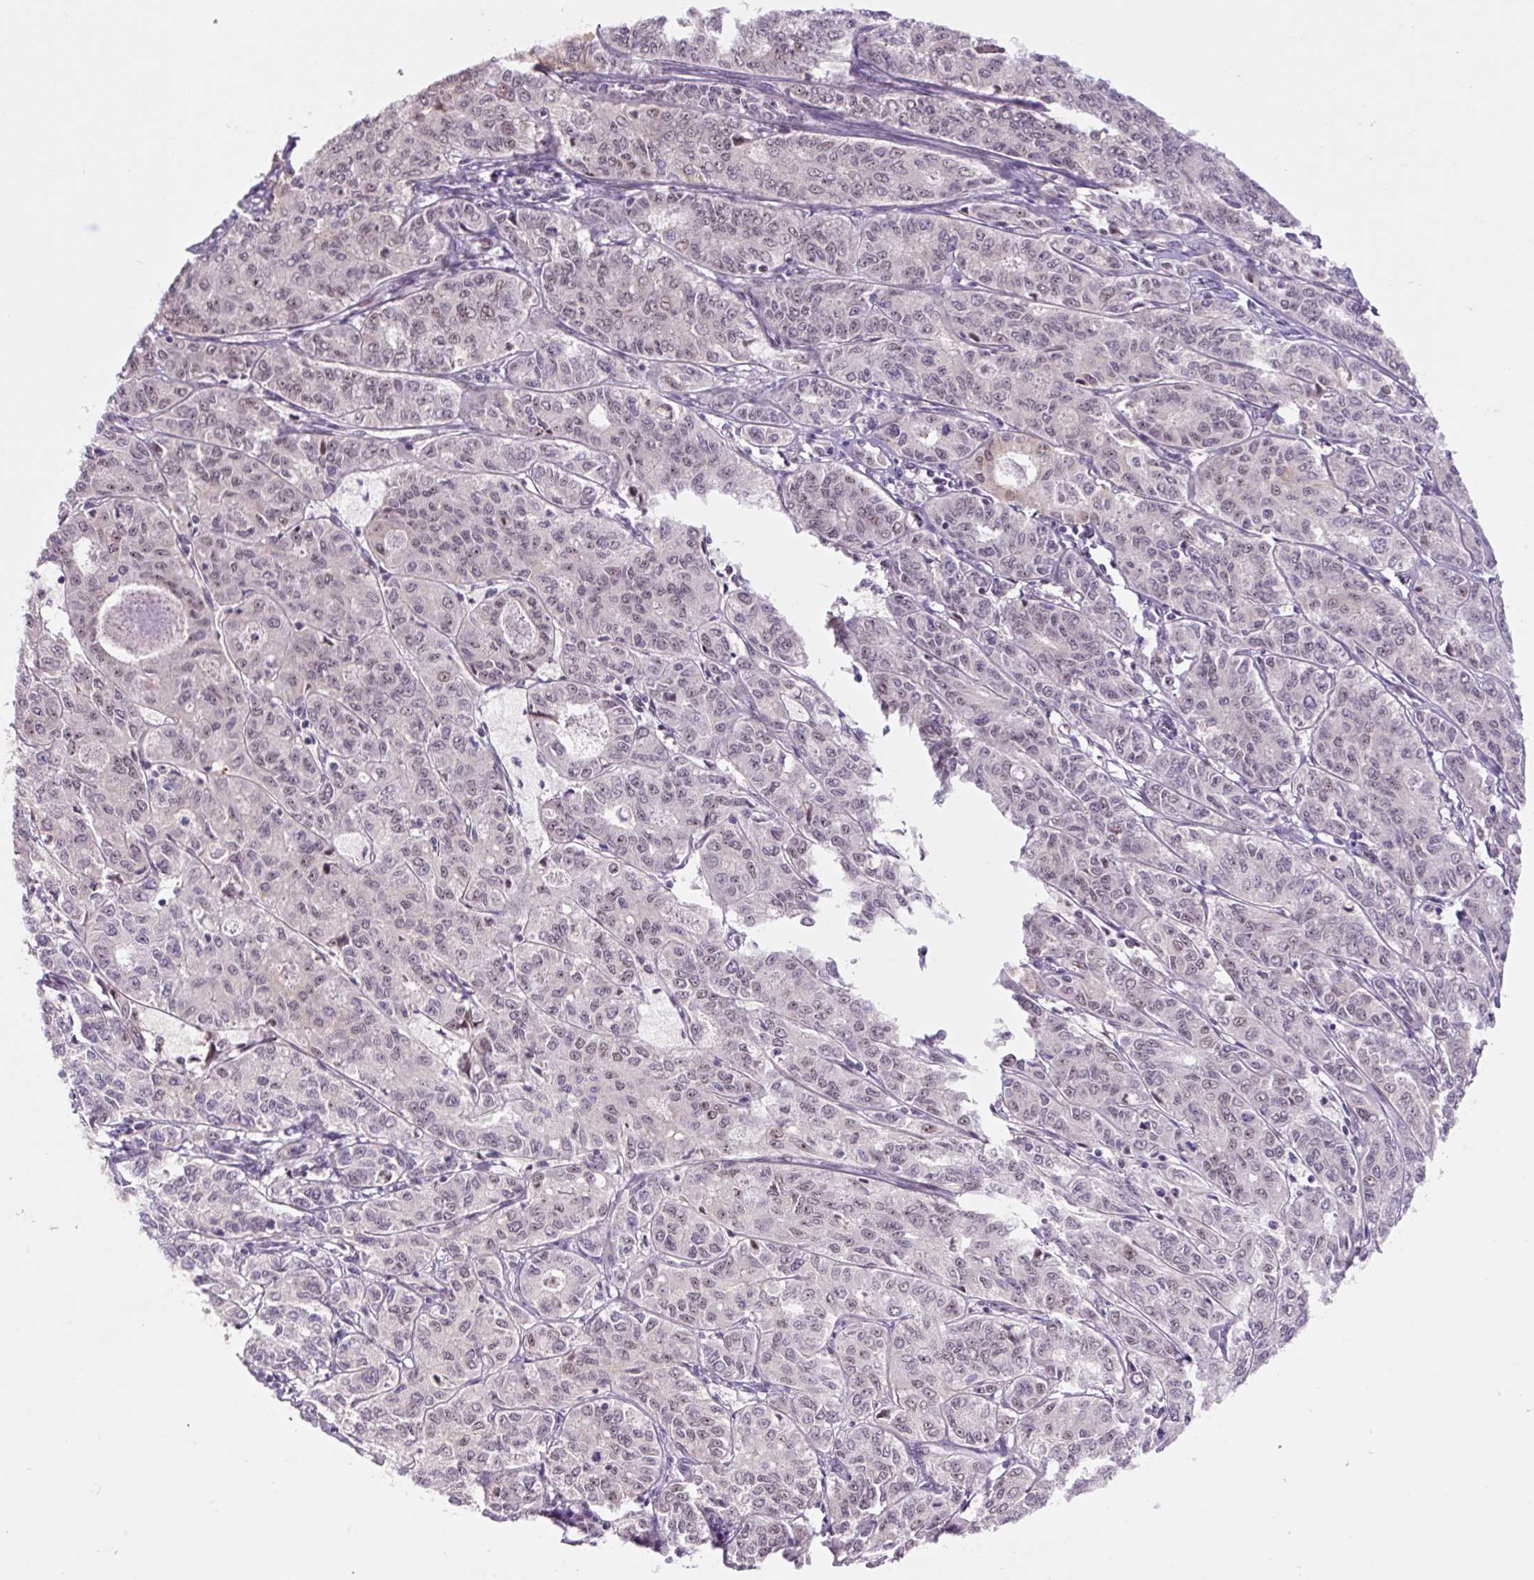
{"staining": {"intensity": "moderate", "quantity": "25%-75%", "location": "nuclear"}, "tissue": "endometrial cancer", "cell_type": "Tumor cells", "image_type": "cancer", "snomed": [{"axis": "morphology", "description": "Adenocarcinoma, NOS"}, {"axis": "topography", "description": "Endometrium"}], "caption": "An image of endometrial cancer stained for a protein demonstrates moderate nuclear brown staining in tumor cells.", "gene": "TAF1A", "patient": {"sex": "female", "age": 61}}